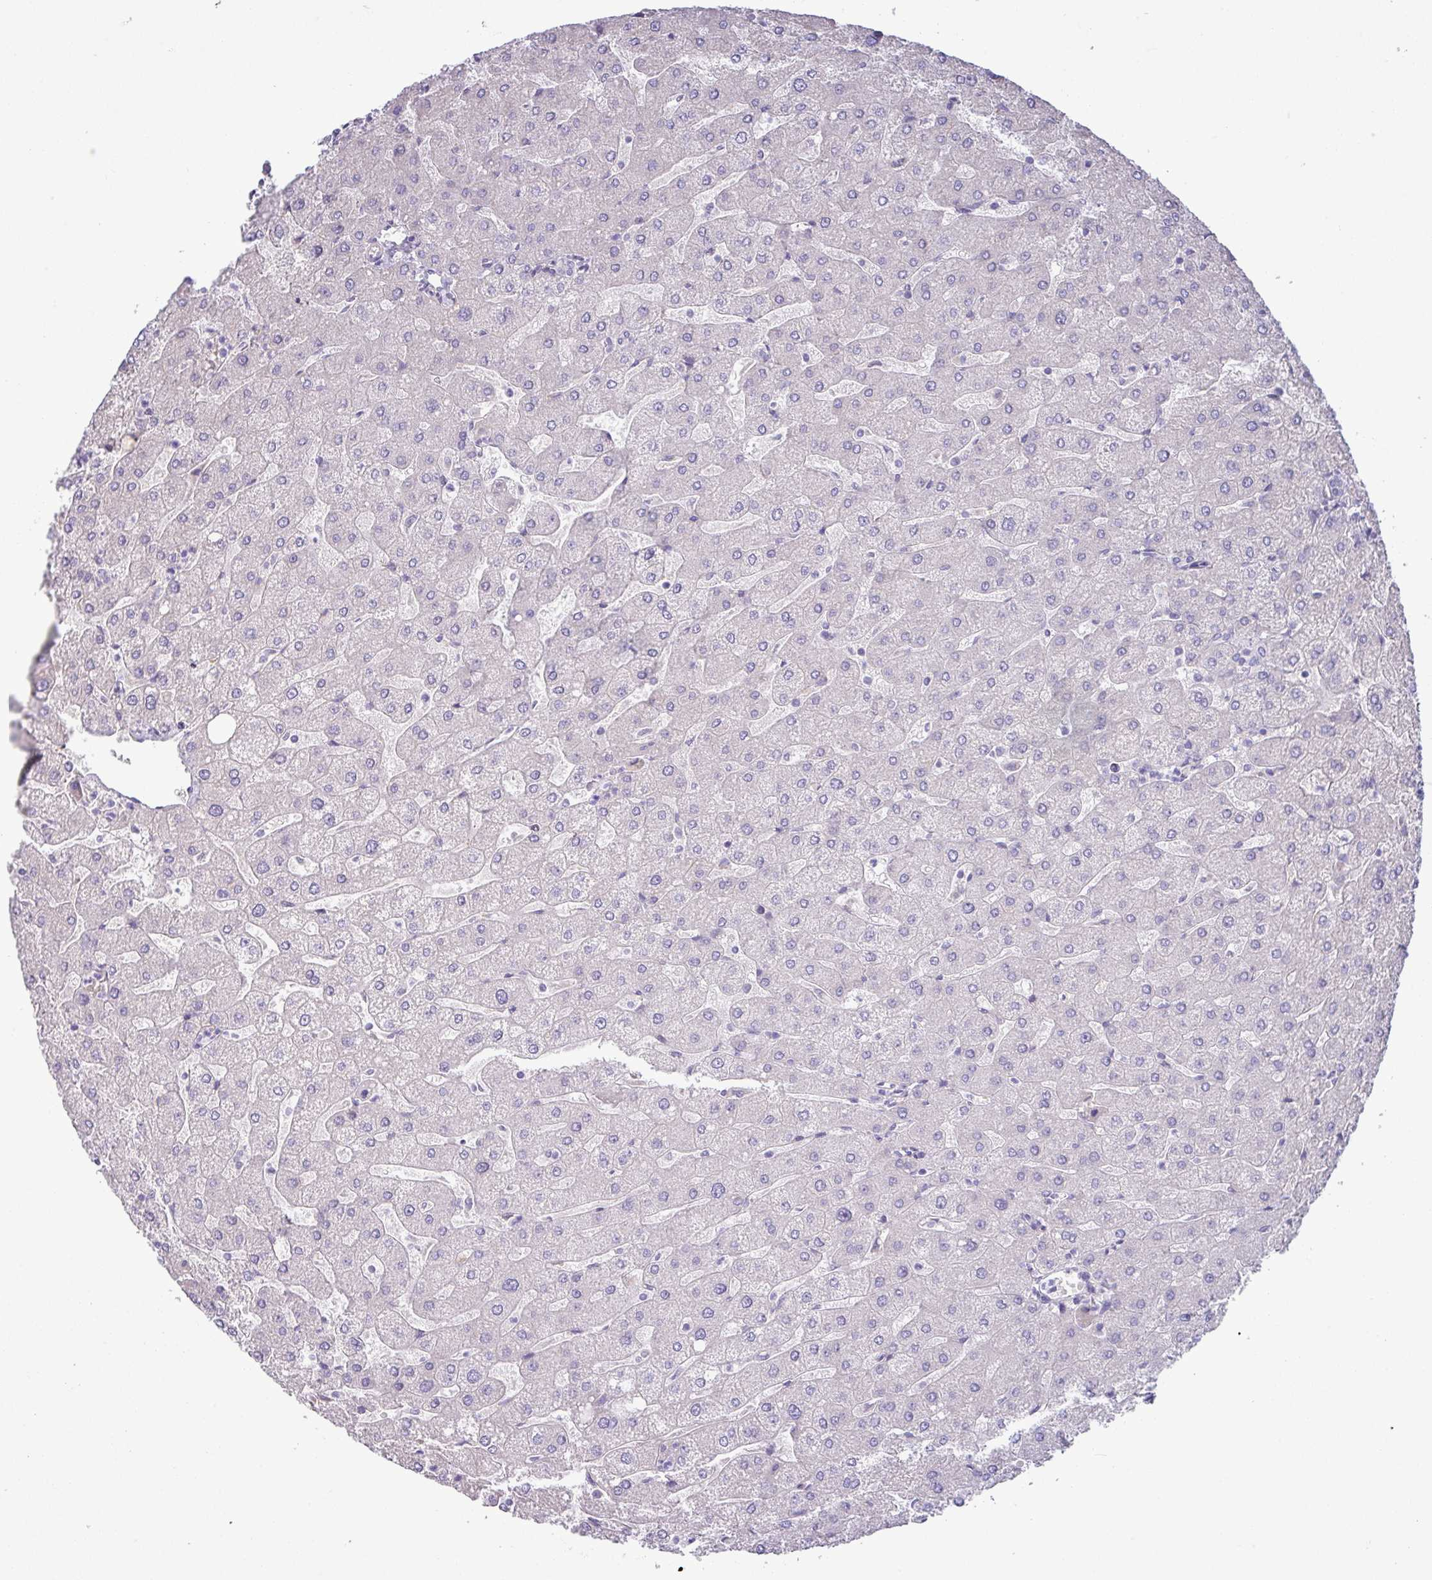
{"staining": {"intensity": "negative", "quantity": "none", "location": "none"}, "tissue": "liver", "cell_type": "Cholangiocytes", "image_type": "normal", "snomed": [{"axis": "morphology", "description": "Normal tissue, NOS"}, {"axis": "topography", "description": "Liver"}], "caption": "Immunohistochemistry of benign liver demonstrates no expression in cholangiocytes.", "gene": "IRGC", "patient": {"sex": "male", "age": 67}}